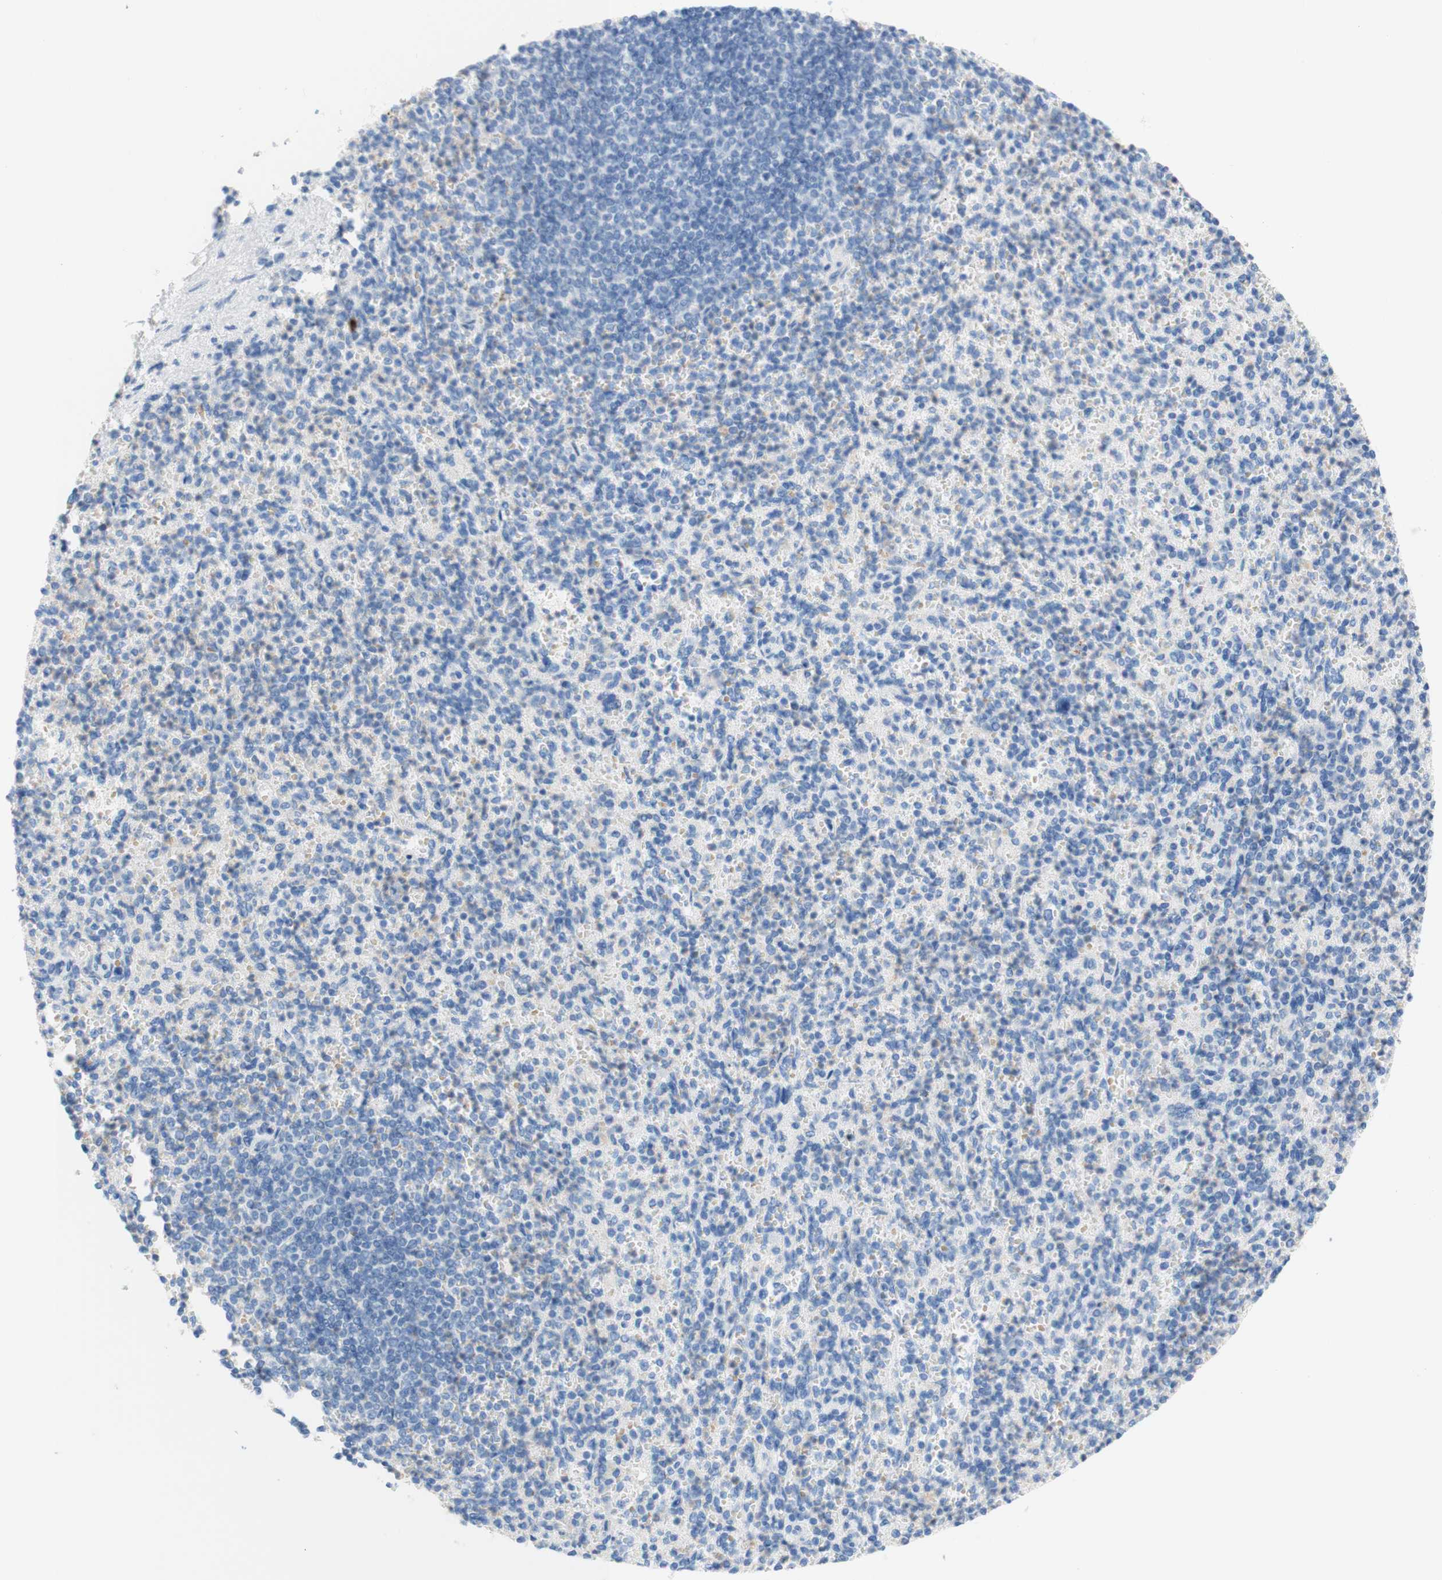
{"staining": {"intensity": "moderate", "quantity": "<25%", "location": "cytoplasmic/membranous"}, "tissue": "spleen", "cell_type": "Cells in red pulp", "image_type": "normal", "snomed": [{"axis": "morphology", "description": "Normal tissue, NOS"}, {"axis": "topography", "description": "Spleen"}], "caption": "Human spleen stained with a brown dye reveals moderate cytoplasmic/membranous positive positivity in approximately <25% of cells in red pulp.", "gene": "CEACAM1", "patient": {"sex": "female", "age": 74}}